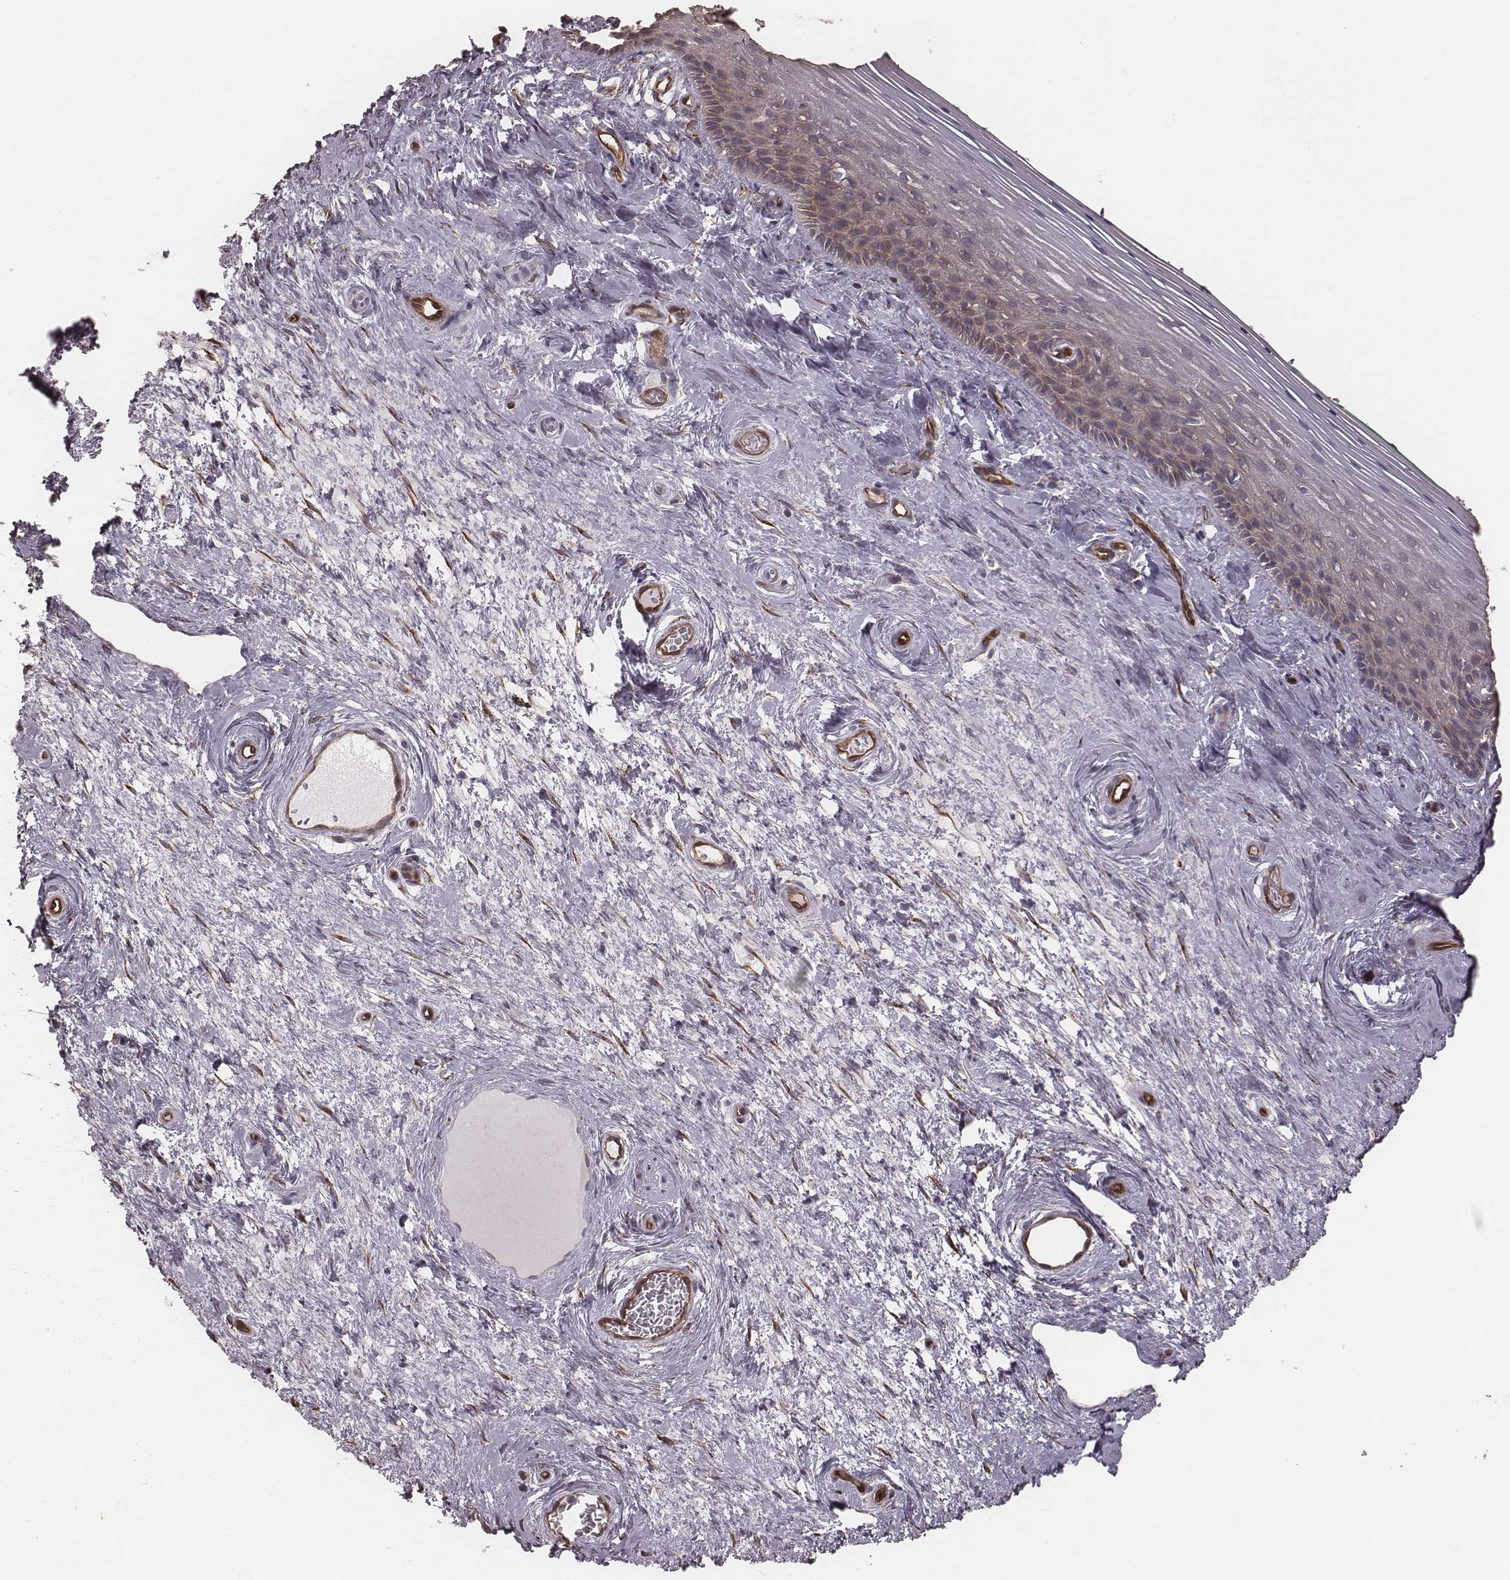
{"staining": {"intensity": "moderate", "quantity": ">75%", "location": "cytoplasmic/membranous"}, "tissue": "vagina", "cell_type": "Squamous epithelial cells", "image_type": "normal", "snomed": [{"axis": "morphology", "description": "Normal tissue, NOS"}, {"axis": "topography", "description": "Vagina"}], "caption": "High-power microscopy captured an immunohistochemistry (IHC) image of benign vagina, revealing moderate cytoplasmic/membranous expression in about >75% of squamous epithelial cells. The staining was performed using DAB (3,3'-diaminobenzidine), with brown indicating positive protein expression. Nuclei are stained blue with hematoxylin.", "gene": "PALMD", "patient": {"sex": "female", "age": 45}}